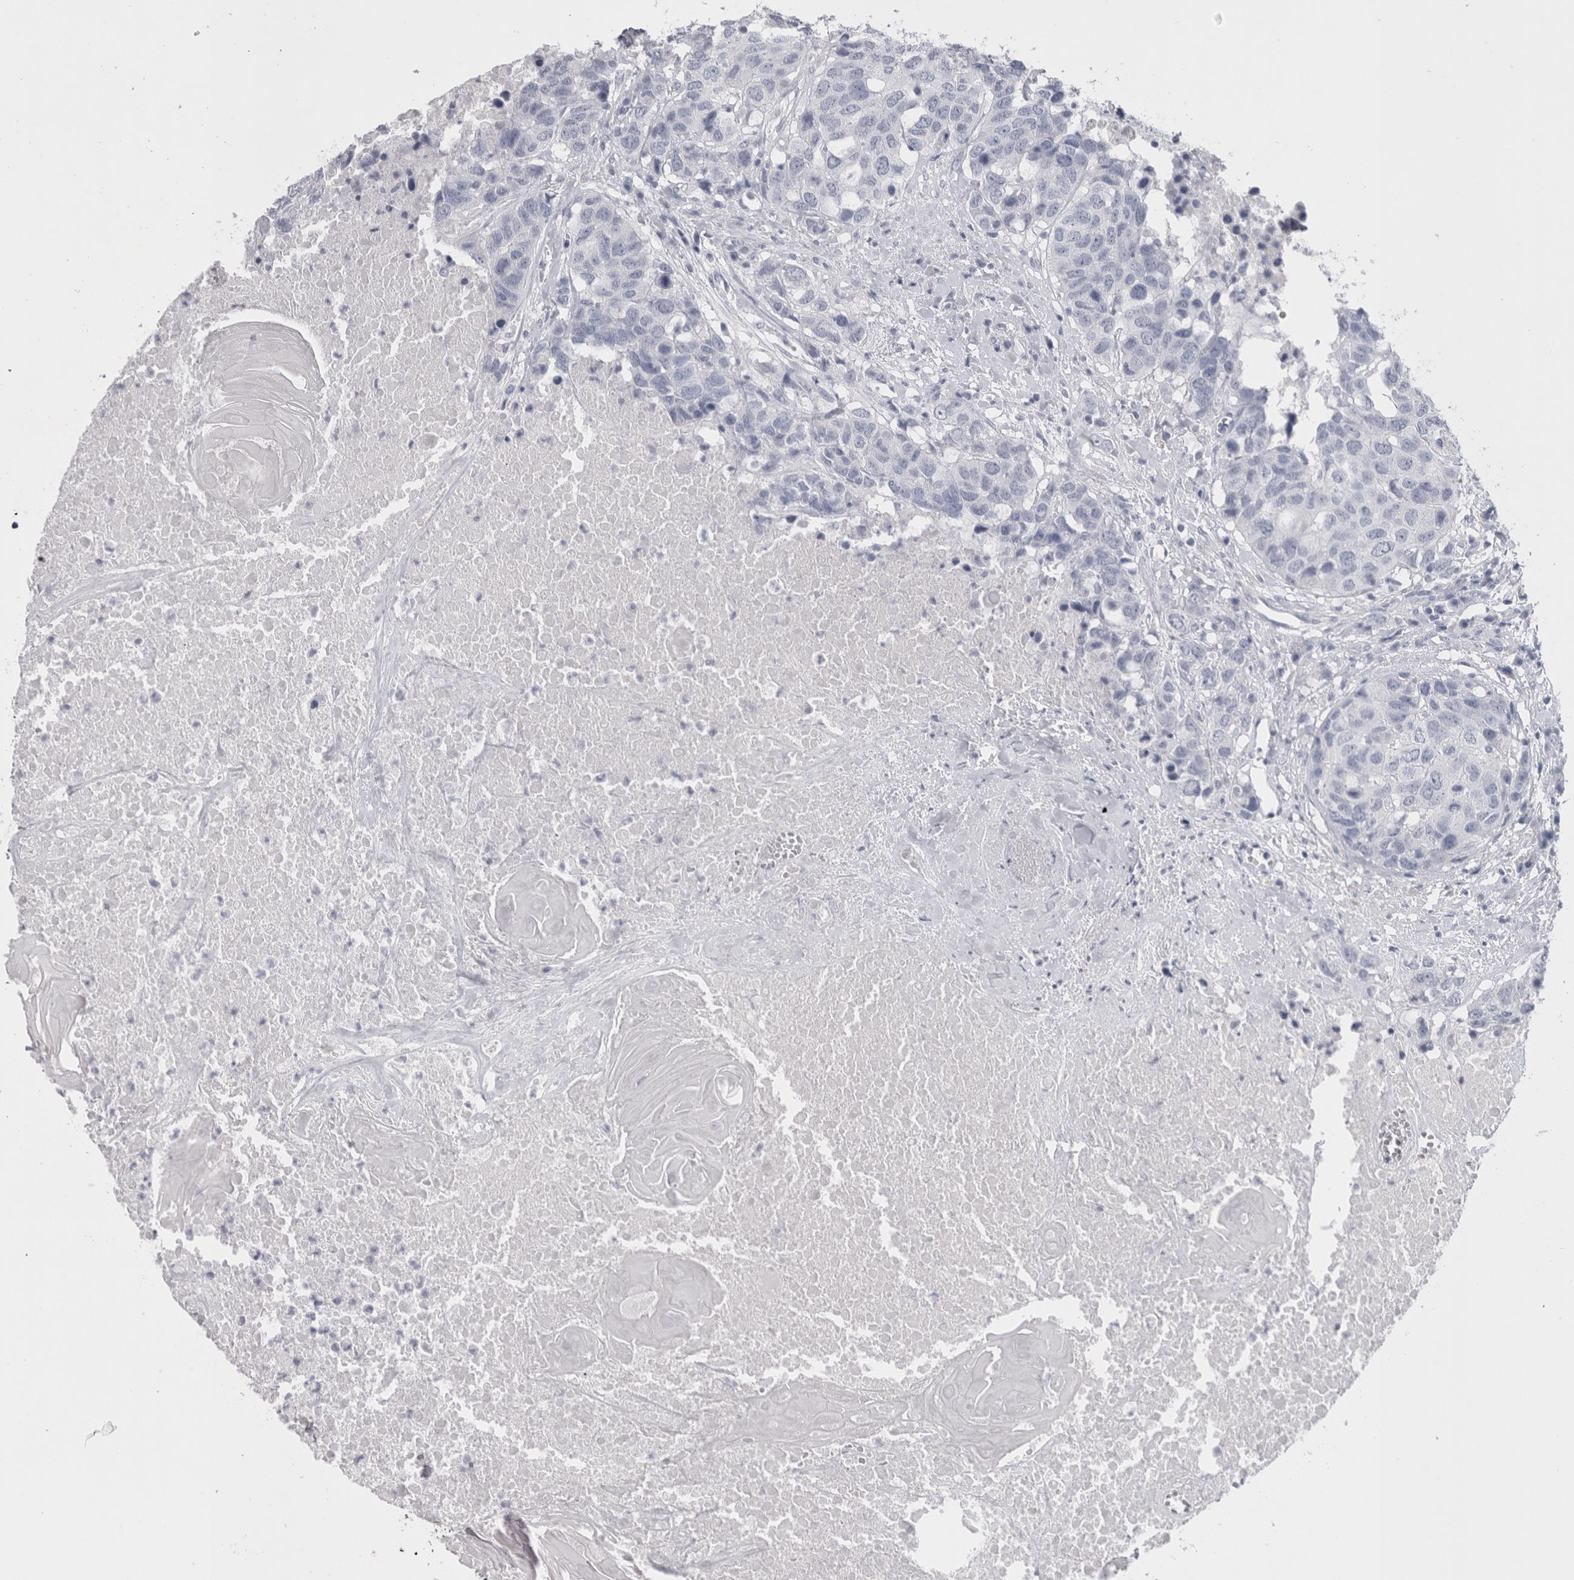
{"staining": {"intensity": "negative", "quantity": "none", "location": "none"}, "tissue": "head and neck cancer", "cell_type": "Tumor cells", "image_type": "cancer", "snomed": [{"axis": "morphology", "description": "Squamous cell carcinoma, NOS"}, {"axis": "topography", "description": "Head-Neck"}], "caption": "DAB (3,3'-diaminobenzidine) immunohistochemical staining of human head and neck cancer exhibits no significant staining in tumor cells. Nuclei are stained in blue.", "gene": "MSMB", "patient": {"sex": "male", "age": 66}}